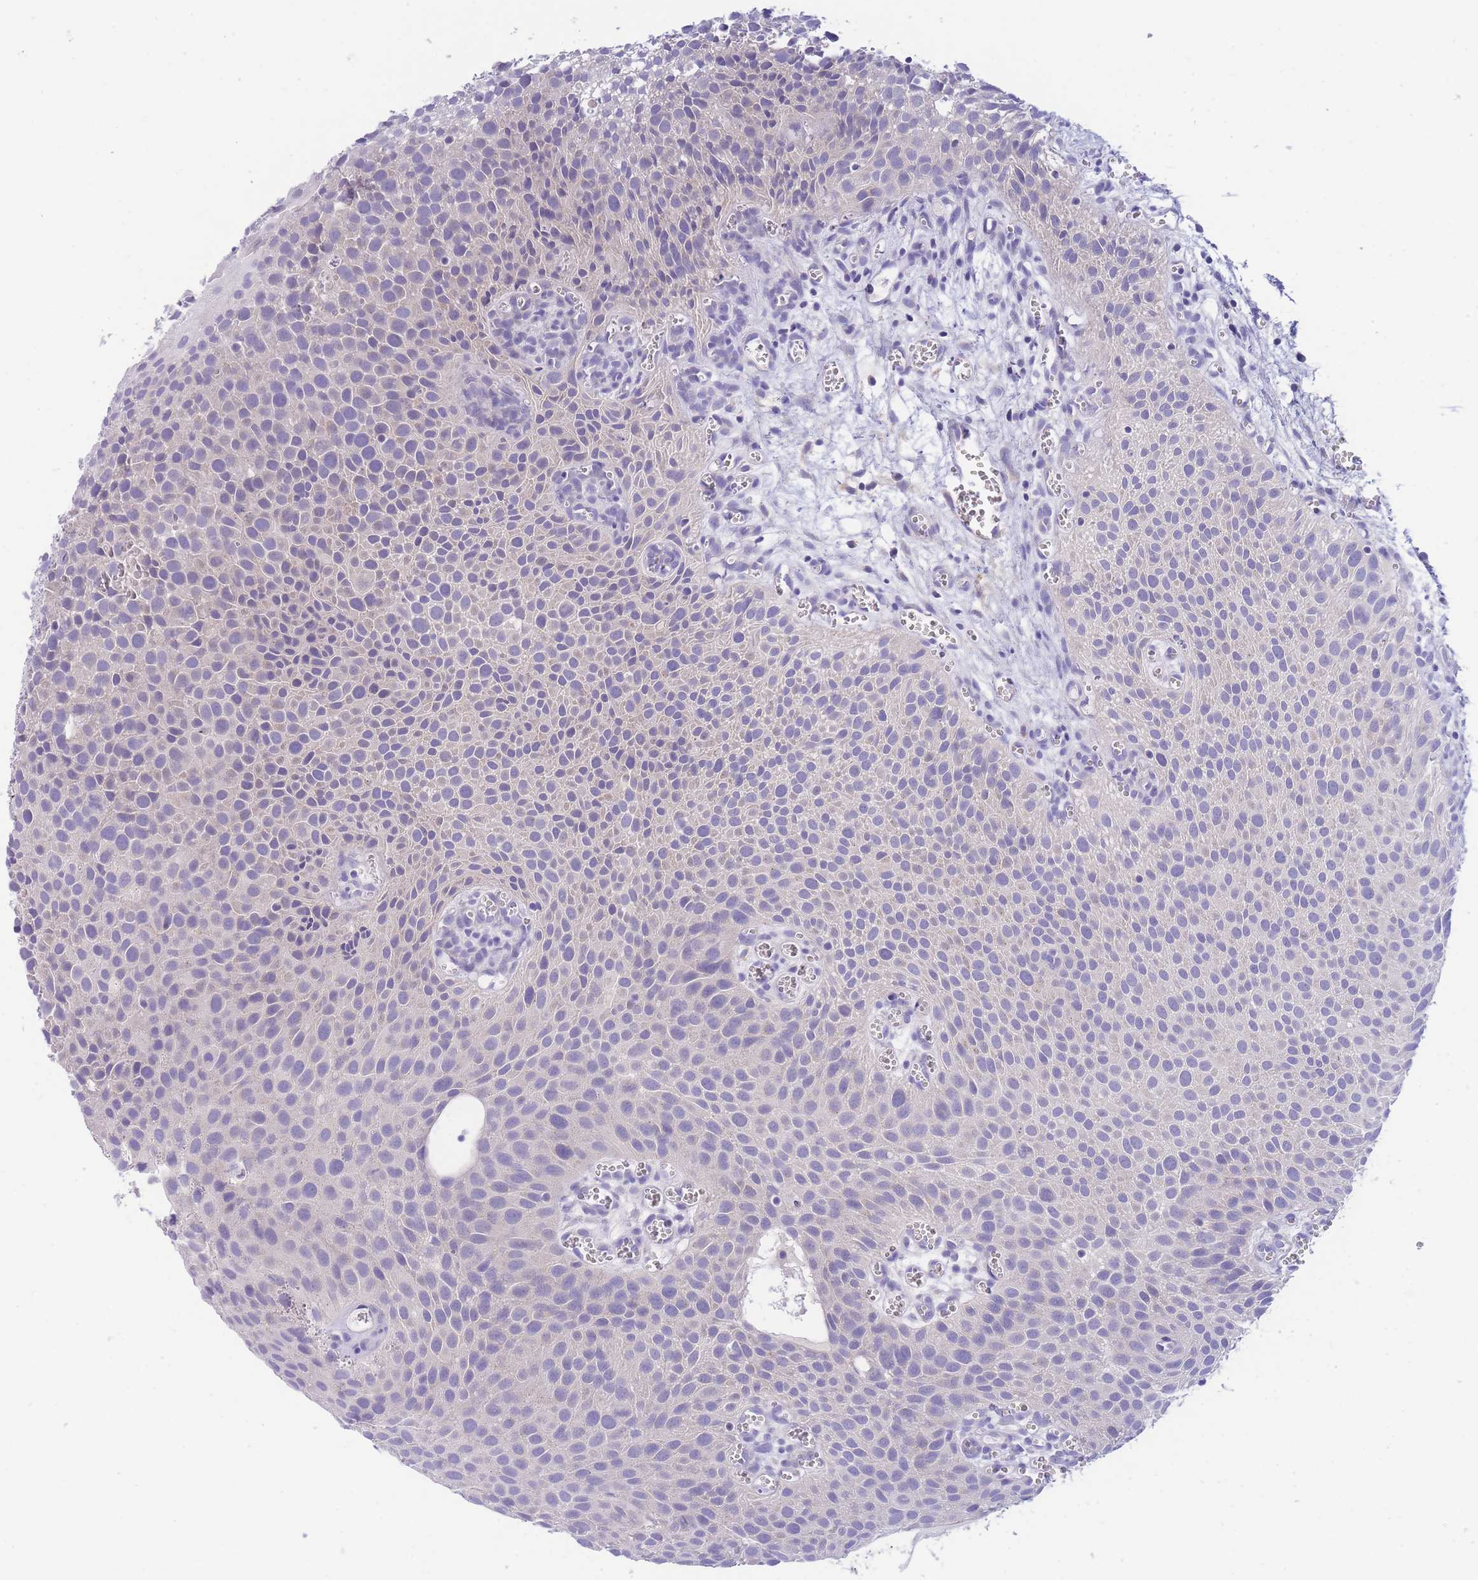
{"staining": {"intensity": "negative", "quantity": "none", "location": "none"}, "tissue": "urothelial cancer", "cell_type": "Tumor cells", "image_type": "cancer", "snomed": [{"axis": "morphology", "description": "Urothelial carcinoma, Low grade"}, {"axis": "topography", "description": "Urinary bladder"}], "caption": "Tumor cells show no significant protein expression in urothelial cancer.", "gene": "PCDHB3", "patient": {"sex": "male", "age": 88}}